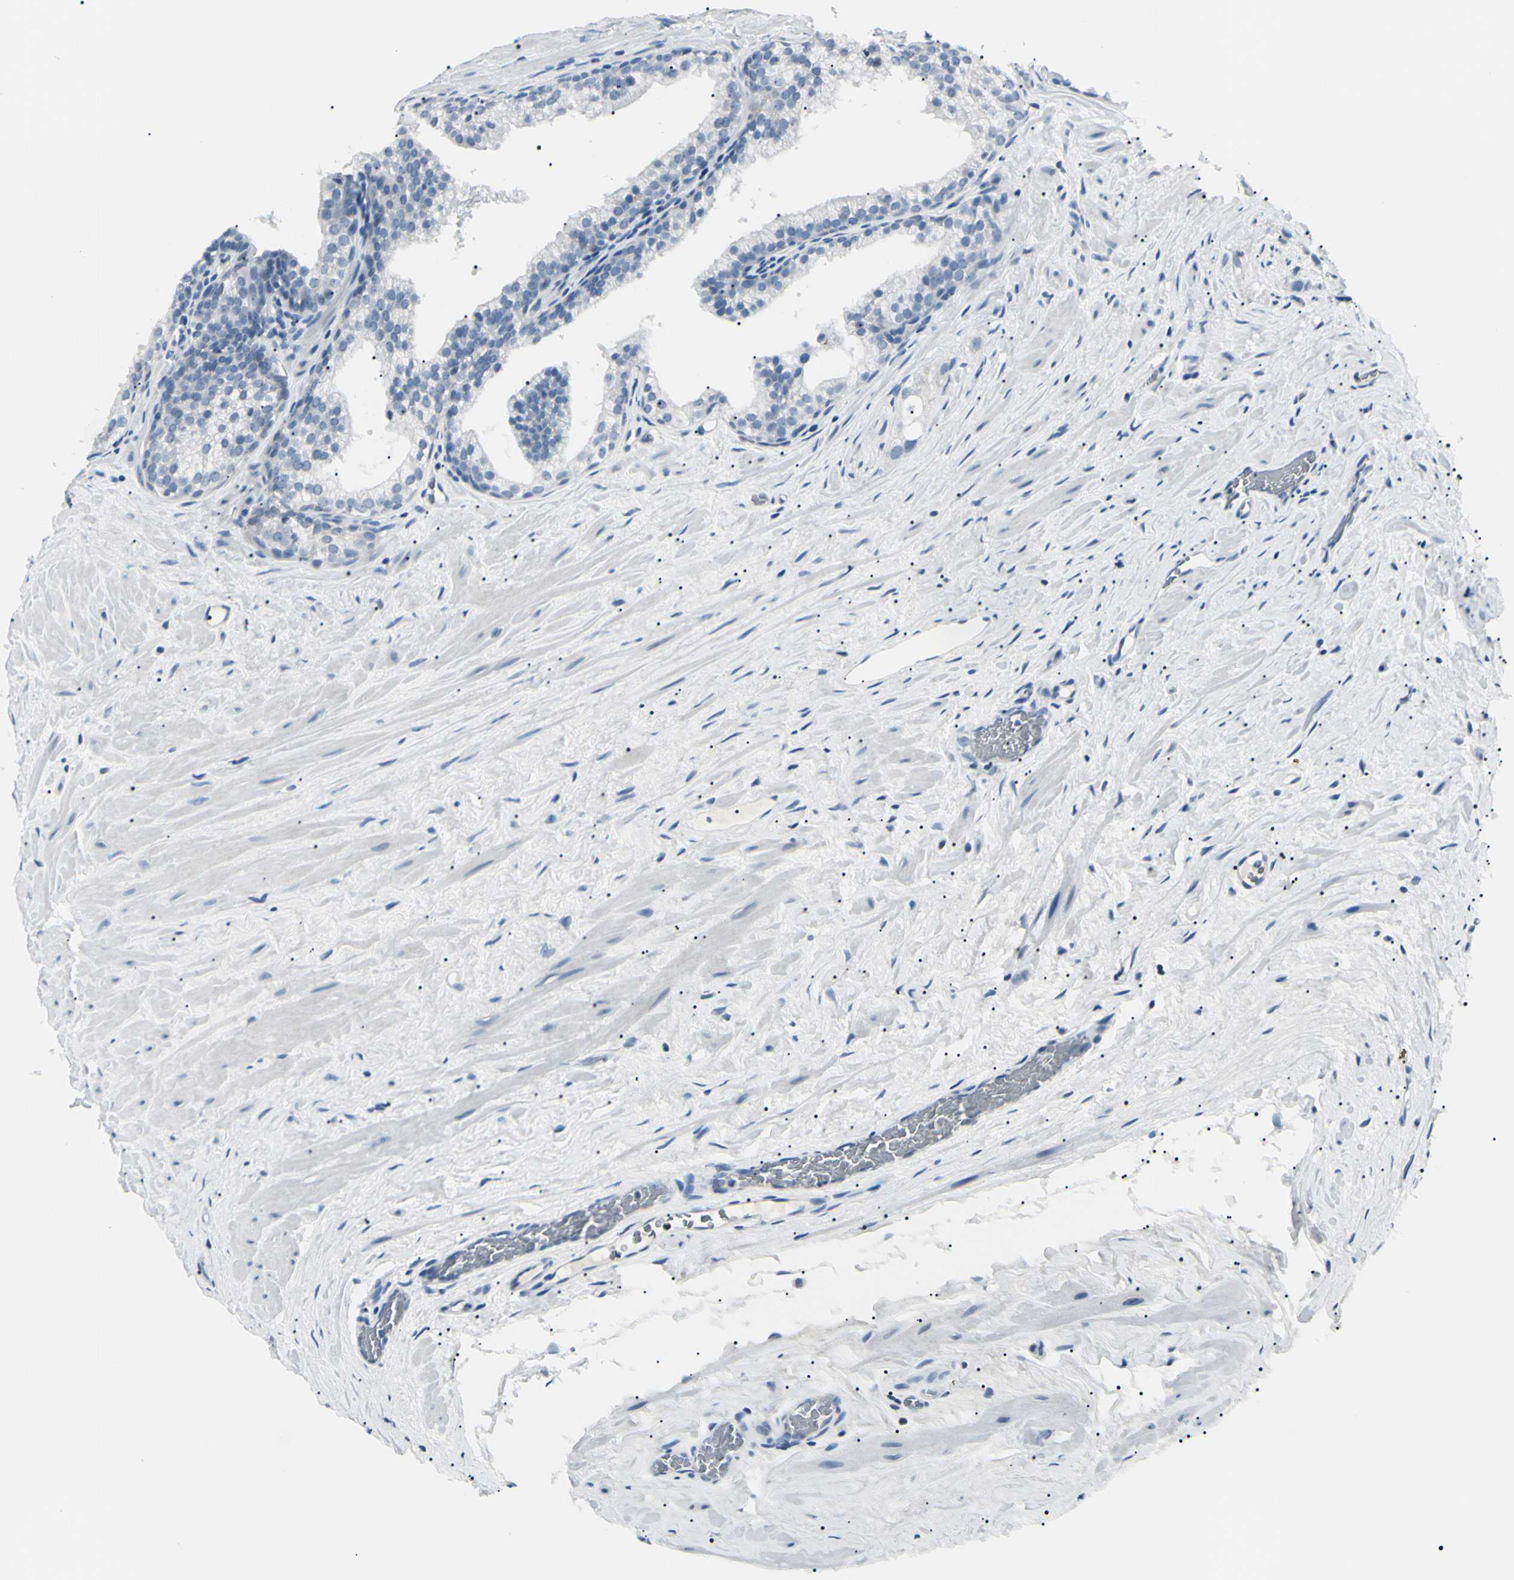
{"staining": {"intensity": "negative", "quantity": "none", "location": "none"}, "tissue": "prostate cancer", "cell_type": "Tumor cells", "image_type": "cancer", "snomed": [{"axis": "morphology", "description": "Adenocarcinoma, Low grade"}, {"axis": "topography", "description": "Prostate"}], "caption": "DAB (3,3'-diaminobenzidine) immunohistochemical staining of low-grade adenocarcinoma (prostate) demonstrates no significant positivity in tumor cells. (DAB (3,3'-diaminobenzidine) IHC with hematoxylin counter stain).", "gene": "CA2", "patient": {"sex": "male", "age": 59}}